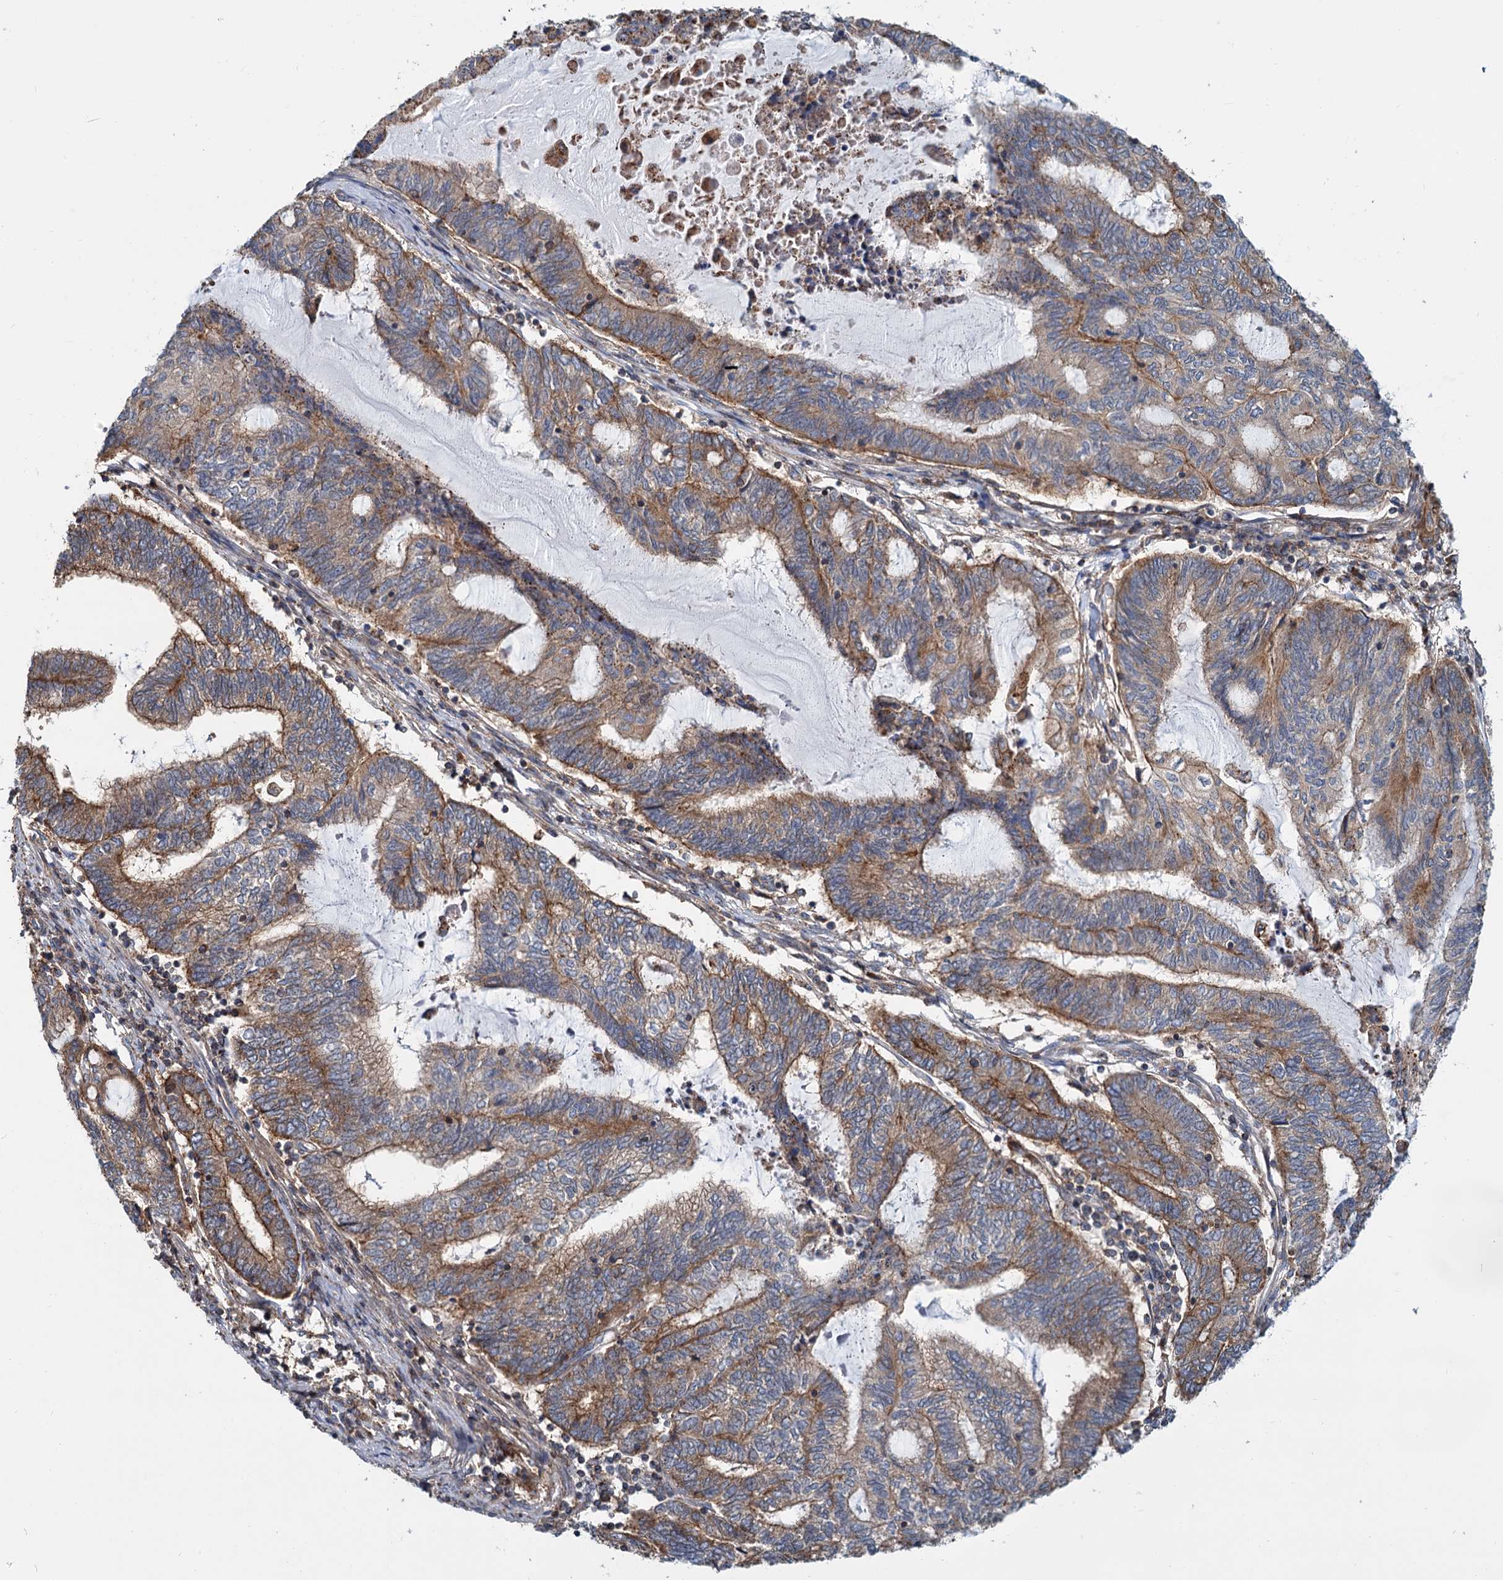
{"staining": {"intensity": "moderate", "quantity": ">75%", "location": "cytoplasmic/membranous"}, "tissue": "endometrial cancer", "cell_type": "Tumor cells", "image_type": "cancer", "snomed": [{"axis": "morphology", "description": "Adenocarcinoma, NOS"}, {"axis": "topography", "description": "Uterus"}, {"axis": "topography", "description": "Endometrium"}], "caption": "Immunohistochemistry (DAB) staining of endometrial cancer exhibits moderate cytoplasmic/membranous protein expression in approximately >75% of tumor cells. (DAB (3,3'-diaminobenzidine) IHC, brown staining for protein, blue staining for nuclei).", "gene": "PSEN1", "patient": {"sex": "female", "age": 70}}